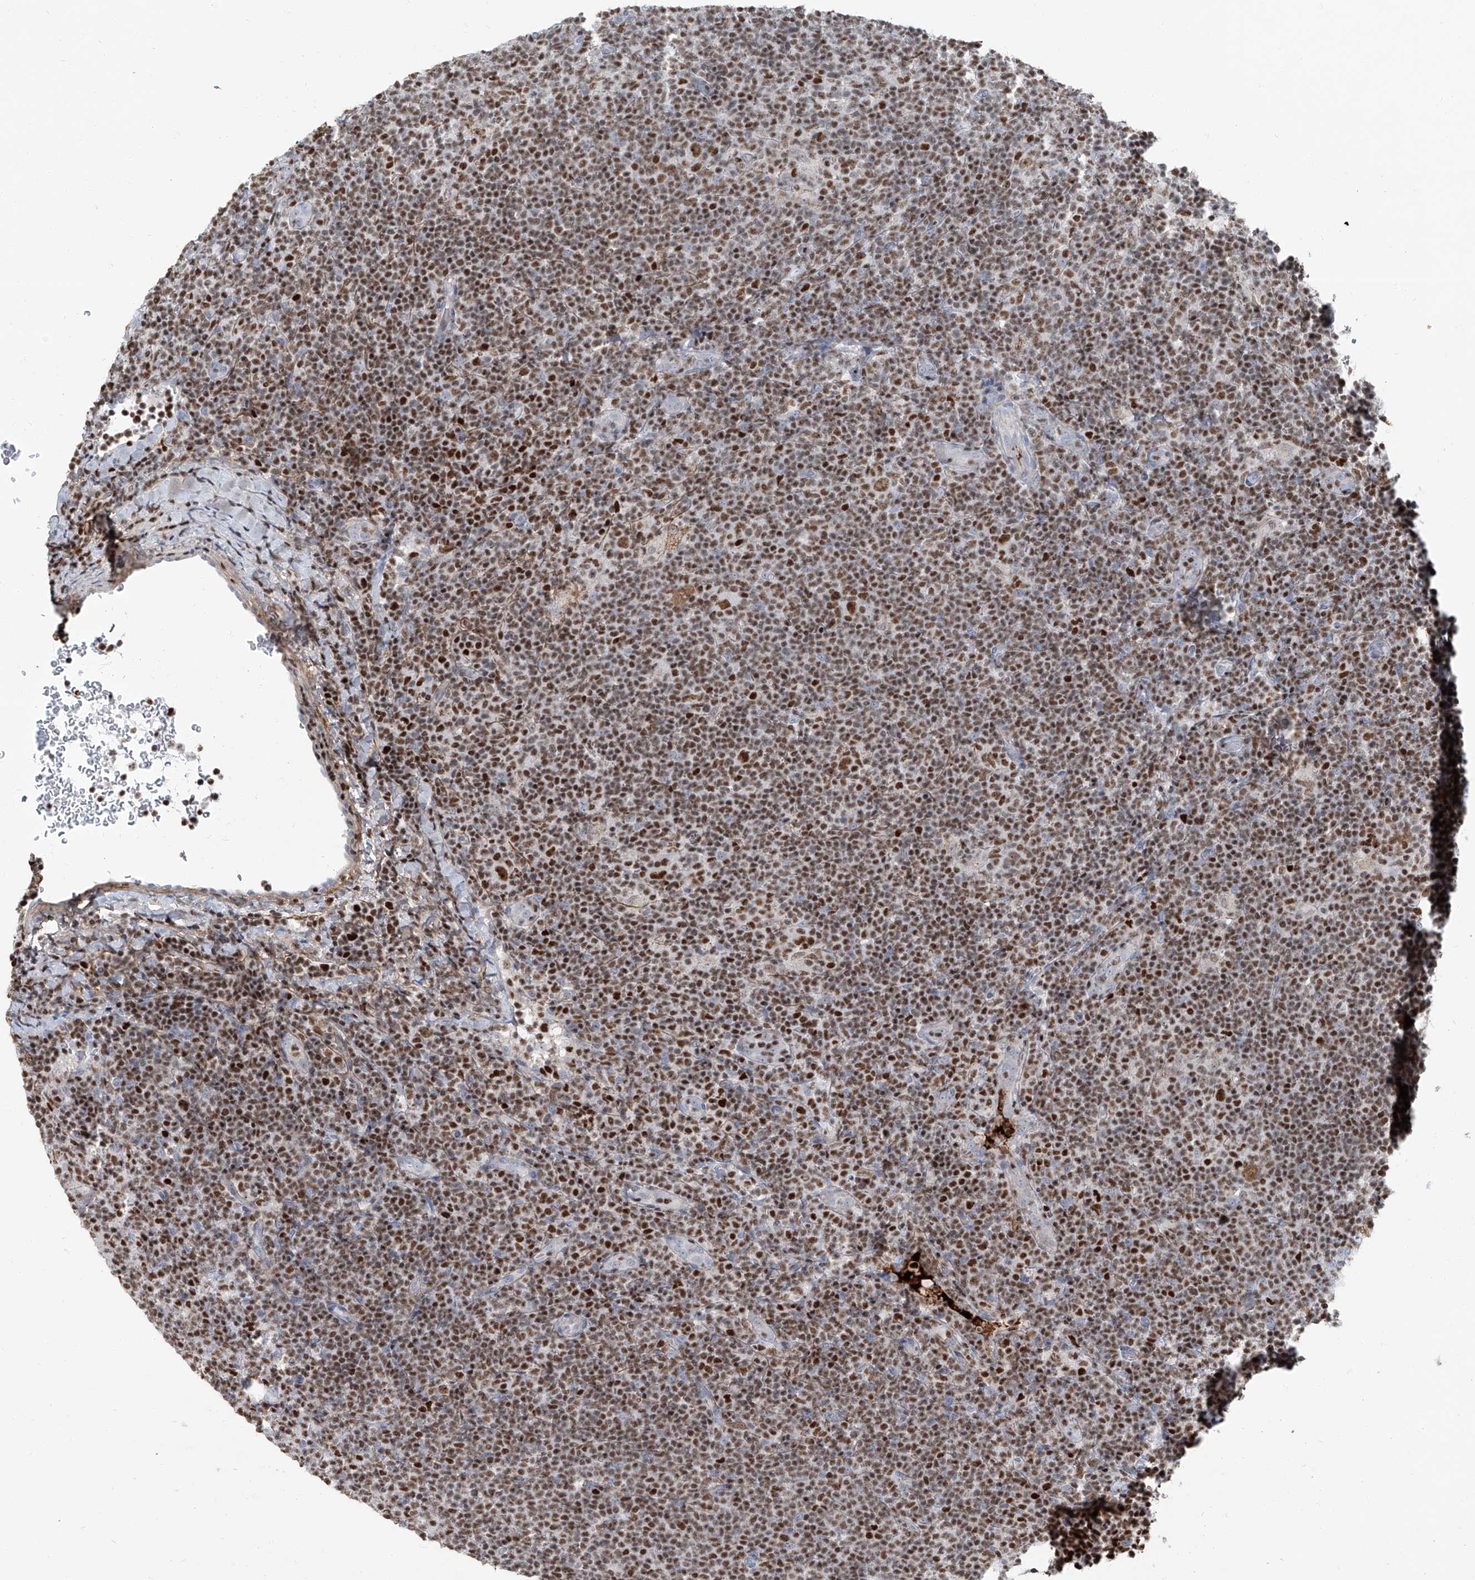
{"staining": {"intensity": "moderate", "quantity": ">75%", "location": "nuclear"}, "tissue": "lymphoma", "cell_type": "Tumor cells", "image_type": "cancer", "snomed": [{"axis": "morphology", "description": "Hodgkin's disease, NOS"}, {"axis": "topography", "description": "Lymph node"}], "caption": "Protein staining reveals moderate nuclear expression in about >75% of tumor cells in lymphoma.", "gene": "HOXA3", "patient": {"sex": "female", "age": 57}}